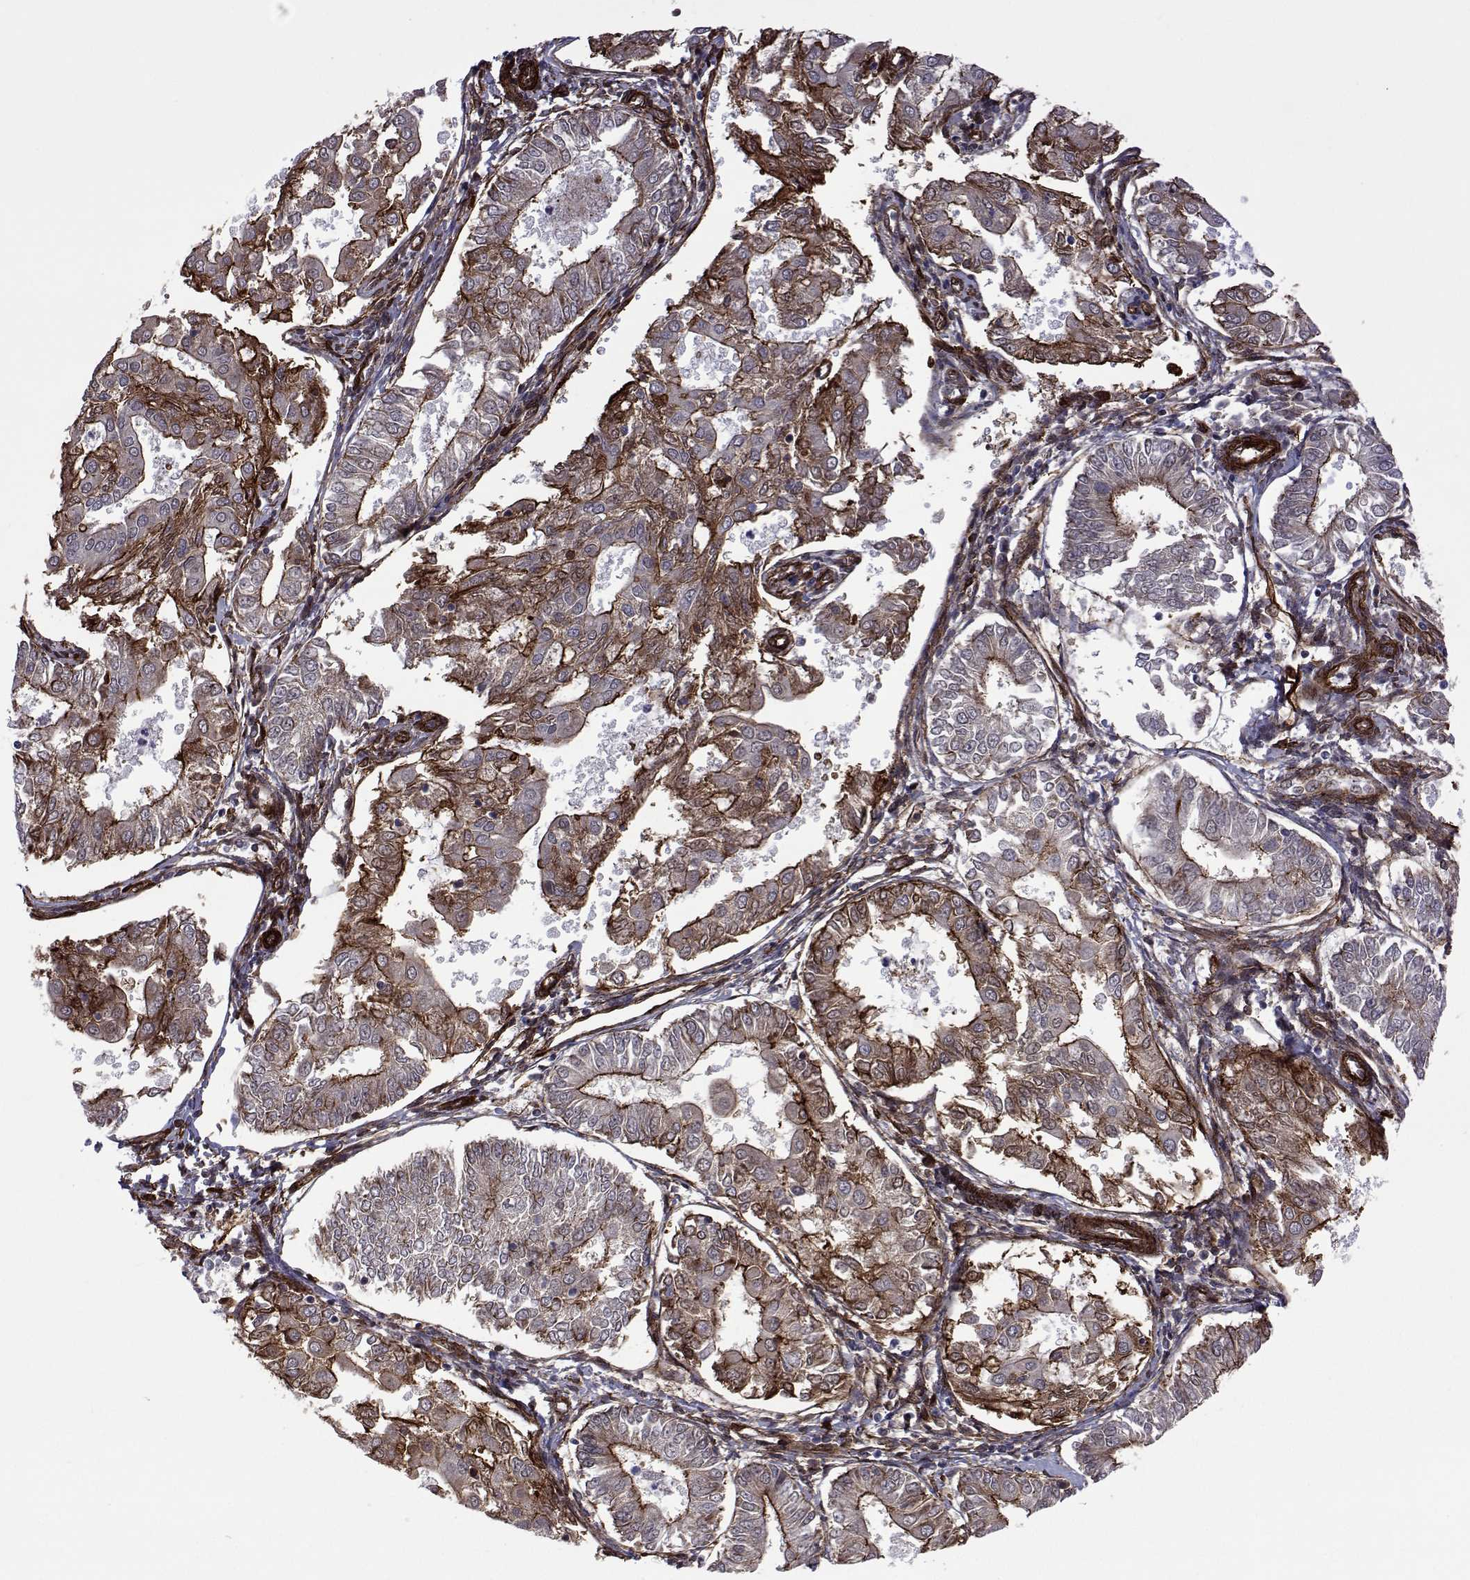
{"staining": {"intensity": "moderate", "quantity": "25%-75%", "location": "cytoplasmic/membranous"}, "tissue": "endometrial cancer", "cell_type": "Tumor cells", "image_type": "cancer", "snomed": [{"axis": "morphology", "description": "Adenocarcinoma, NOS"}, {"axis": "topography", "description": "Endometrium"}], "caption": "Immunohistochemical staining of adenocarcinoma (endometrial) displays medium levels of moderate cytoplasmic/membranous positivity in about 25%-75% of tumor cells.", "gene": "EFCAB3", "patient": {"sex": "female", "age": 68}}